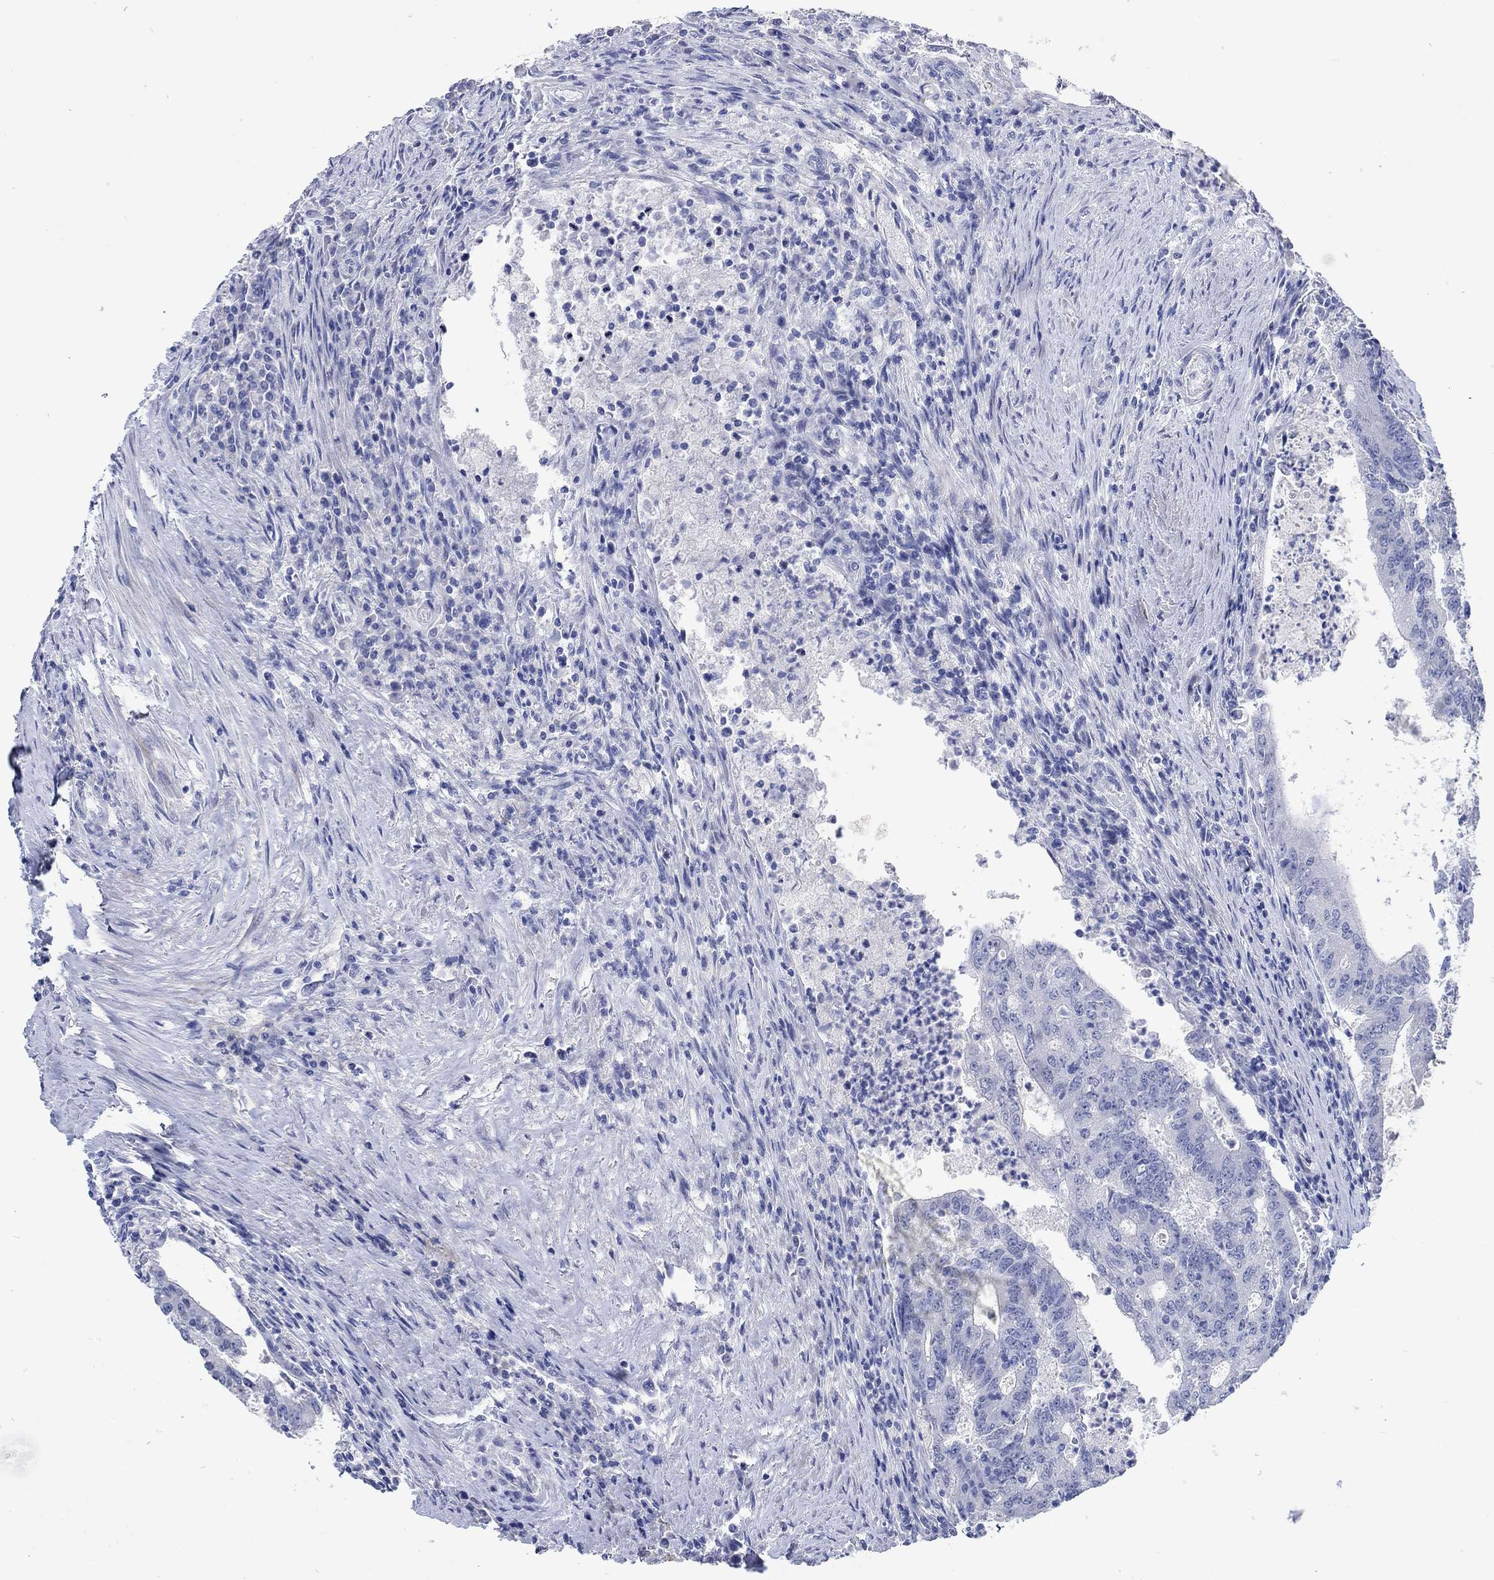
{"staining": {"intensity": "negative", "quantity": "none", "location": "none"}, "tissue": "colorectal cancer", "cell_type": "Tumor cells", "image_type": "cancer", "snomed": [{"axis": "morphology", "description": "Adenocarcinoma, NOS"}, {"axis": "topography", "description": "Colon"}], "caption": "High magnification brightfield microscopy of colorectal cancer stained with DAB (brown) and counterstained with hematoxylin (blue): tumor cells show no significant expression.", "gene": "C4orf47", "patient": {"sex": "female", "age": 70}}